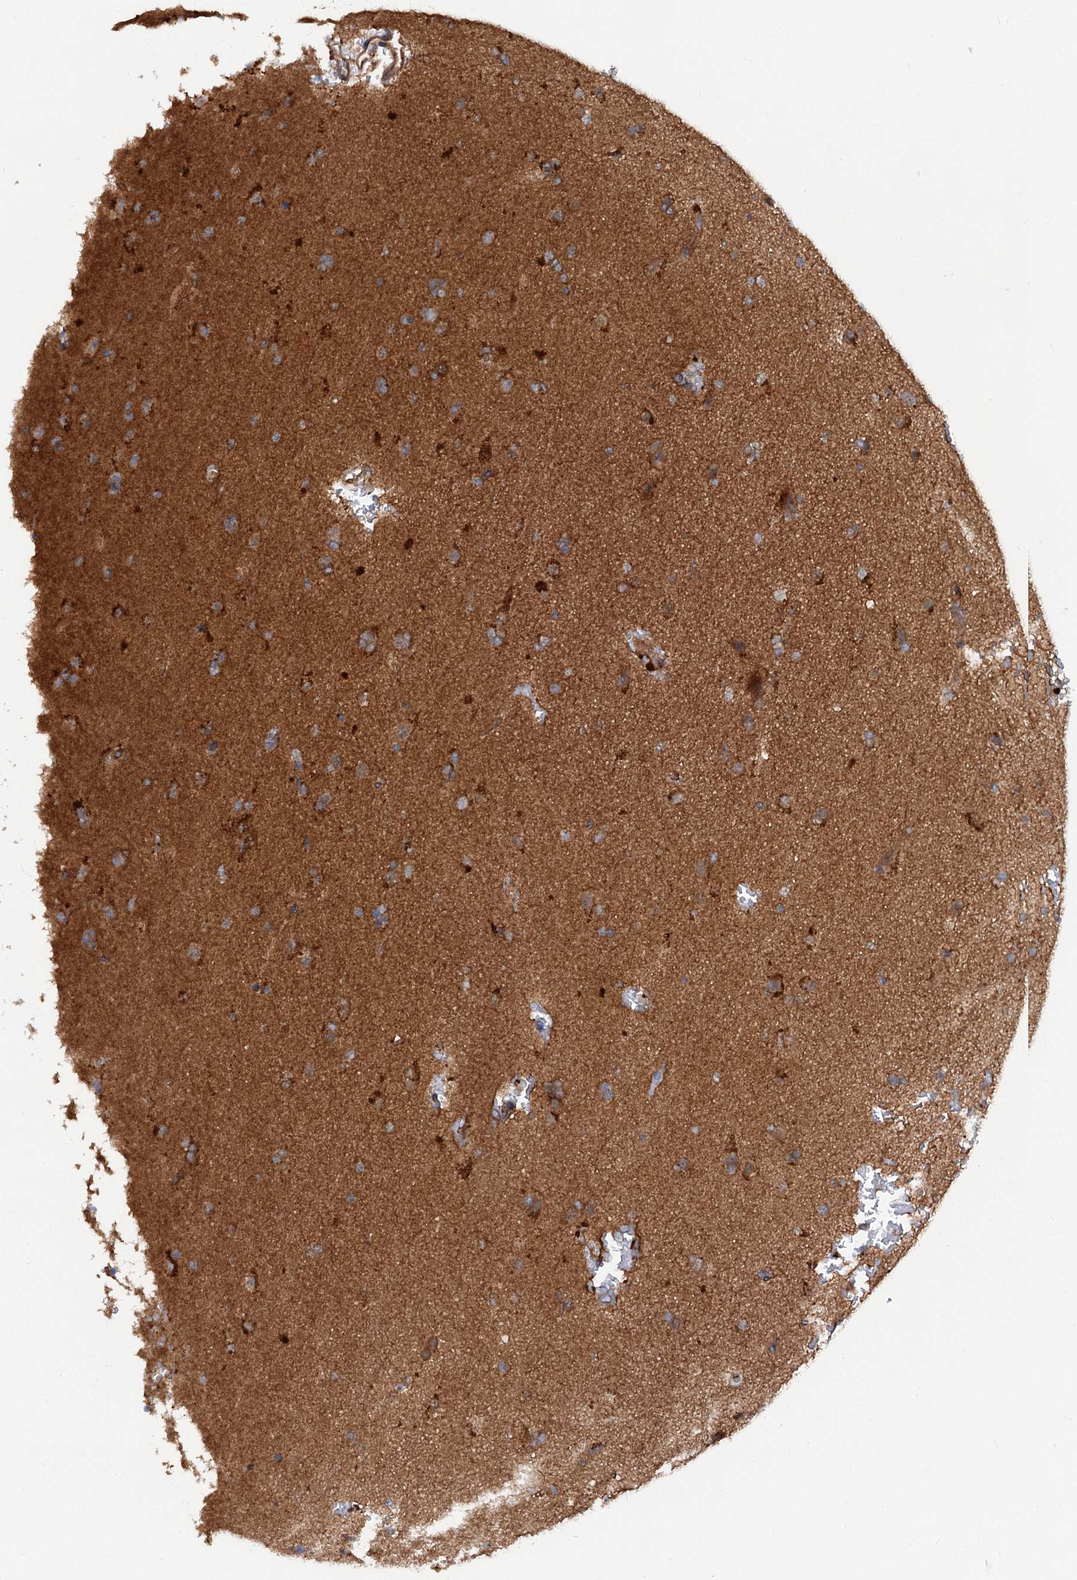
{"staining": {"intensity": "moderate", "quantity": "<25%", "location": "cytoplasmic/membranous"}, "tissue": "glioma", "cell_type": "Tumor cells", "image_type": "cancer", "snomed": [{"axis": "morphology", "description": "Glioma, malignant, Low grade"}, {"axis": "topography", "description": "Brain"}], "caption": "Immunohistochemistry of human malignant glioma (low-grade) exhibits low levels of moderate cytoplasmic/membranous positivity in approximately <25% of tumor cells.", "gene": "VPS29", "patient": {"sex": "female", "age": 37}}